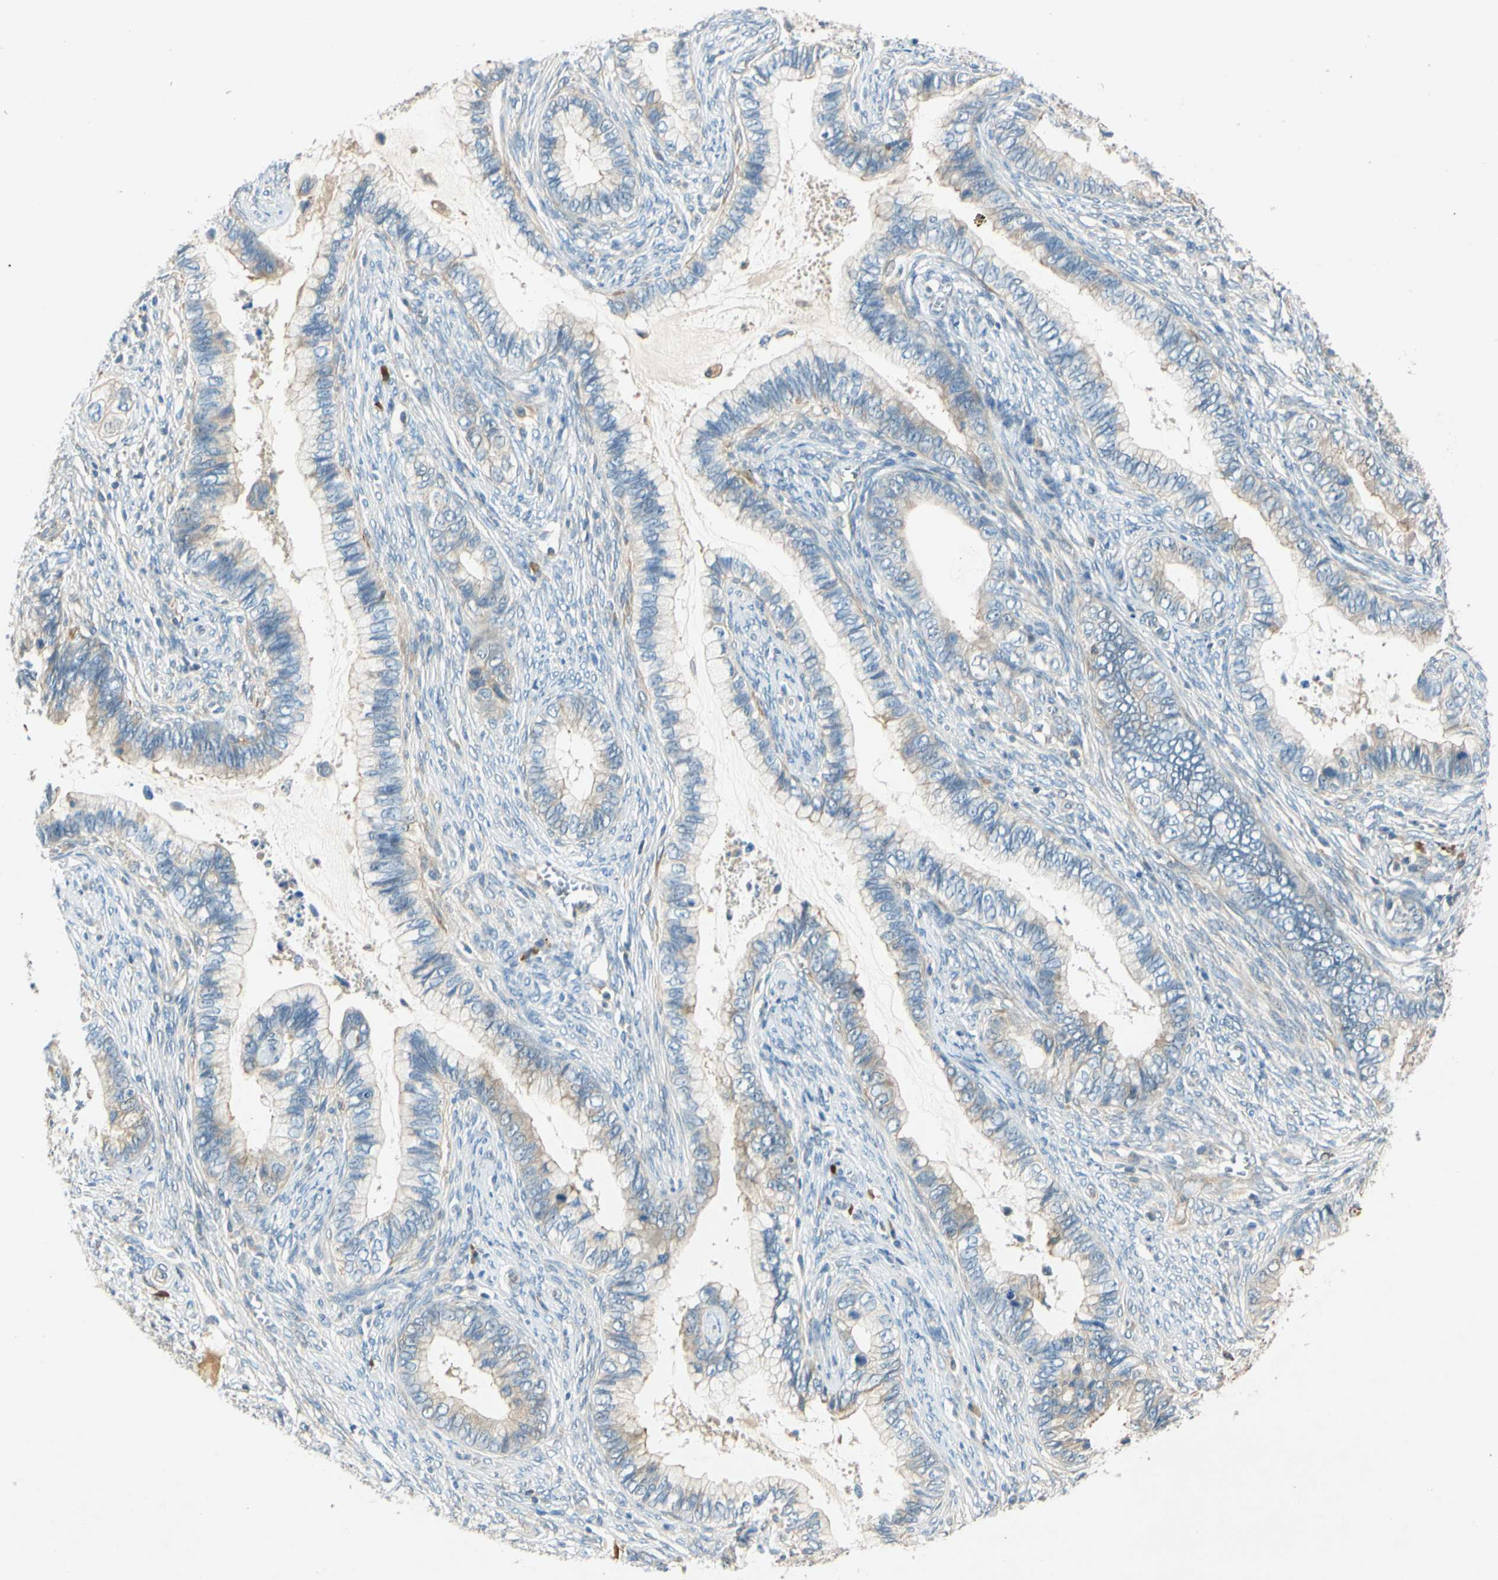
{"staining": {"intensity": "weak", "quantity": "25%-75%", "location": "cytoplasmic/membranous"}, "tissue": "cervical cancer", "cell_type": "Tumor cells", "image_type": "cancer", "snomed": [{"axis": "morphology", "description": "Adenocarcinoma, NOS"}, {"axis": "topography", "description": "Cervix"}], "caption": "IHC histopathology image of human cervical cancer stained for a protein (brown), which reveals low levels of weak cytoplasmic/membranous staining in about 25%-75% of tumor cells.", "gene": "WIPI1", "patient": {"sex": "female", "age": 44}}